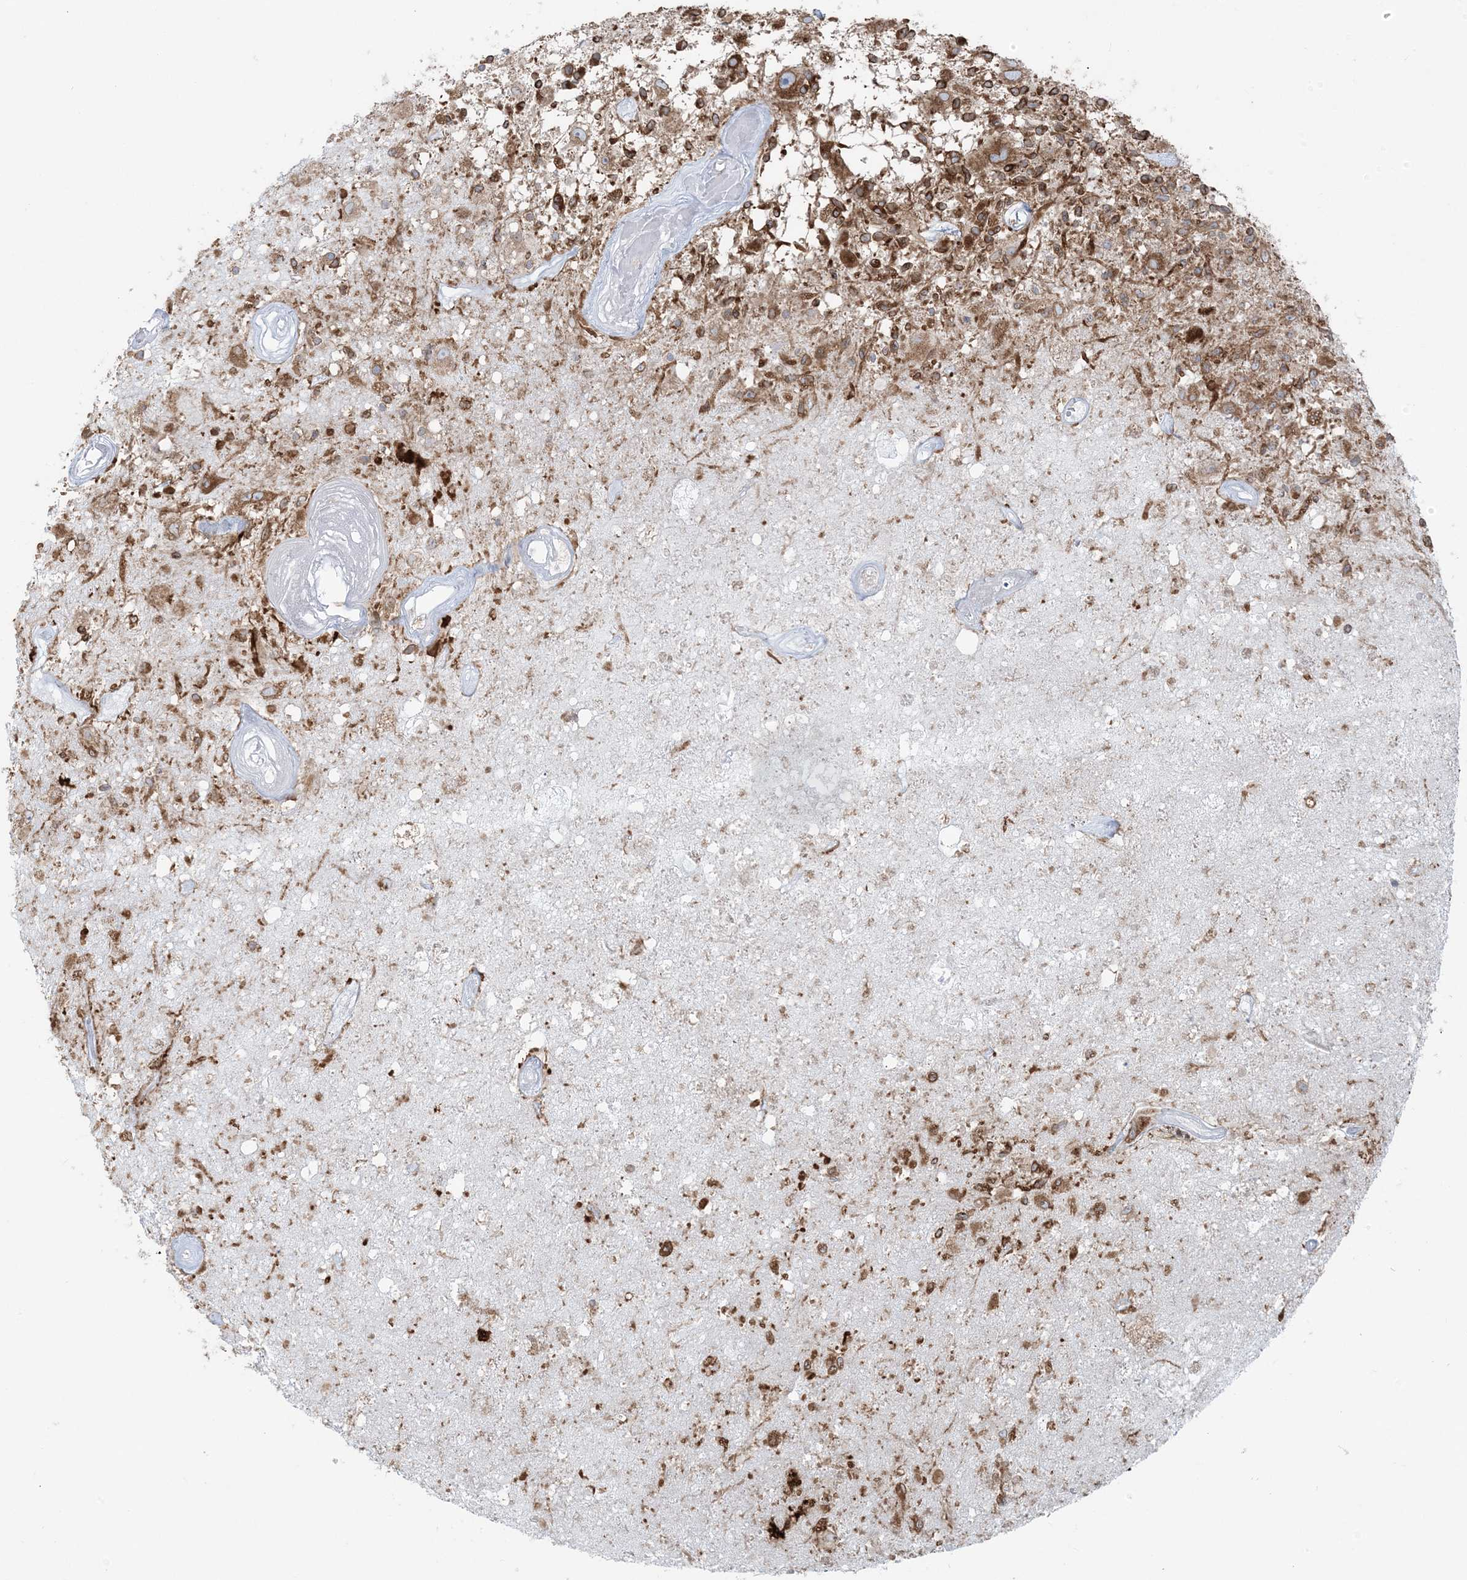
{"staining": {"intensity": "moderate", "quantity": ">75%", "location": "cytoplasmic/membranous"}, "tissue": "glioma", "cell_type": "Tumor cells", "image_type": "cancer", "snomed": [{"axis": "morphology", "description": "Glioma, malignant, High grade"}, {"axis": "morphology", "description": "Glioblastoma, NOS"}, {"axis": "topography", "description": "Brain"}], "caption": "This is a photomicrograph of immunohistochemistry (IHC) staining of malignant high-grade glioma, which shows moderate positivity in the cytoplasmic/membranous of tumor cells.", "gene": "UBXN4", "patient": {"sex": "male", "age": 60}}